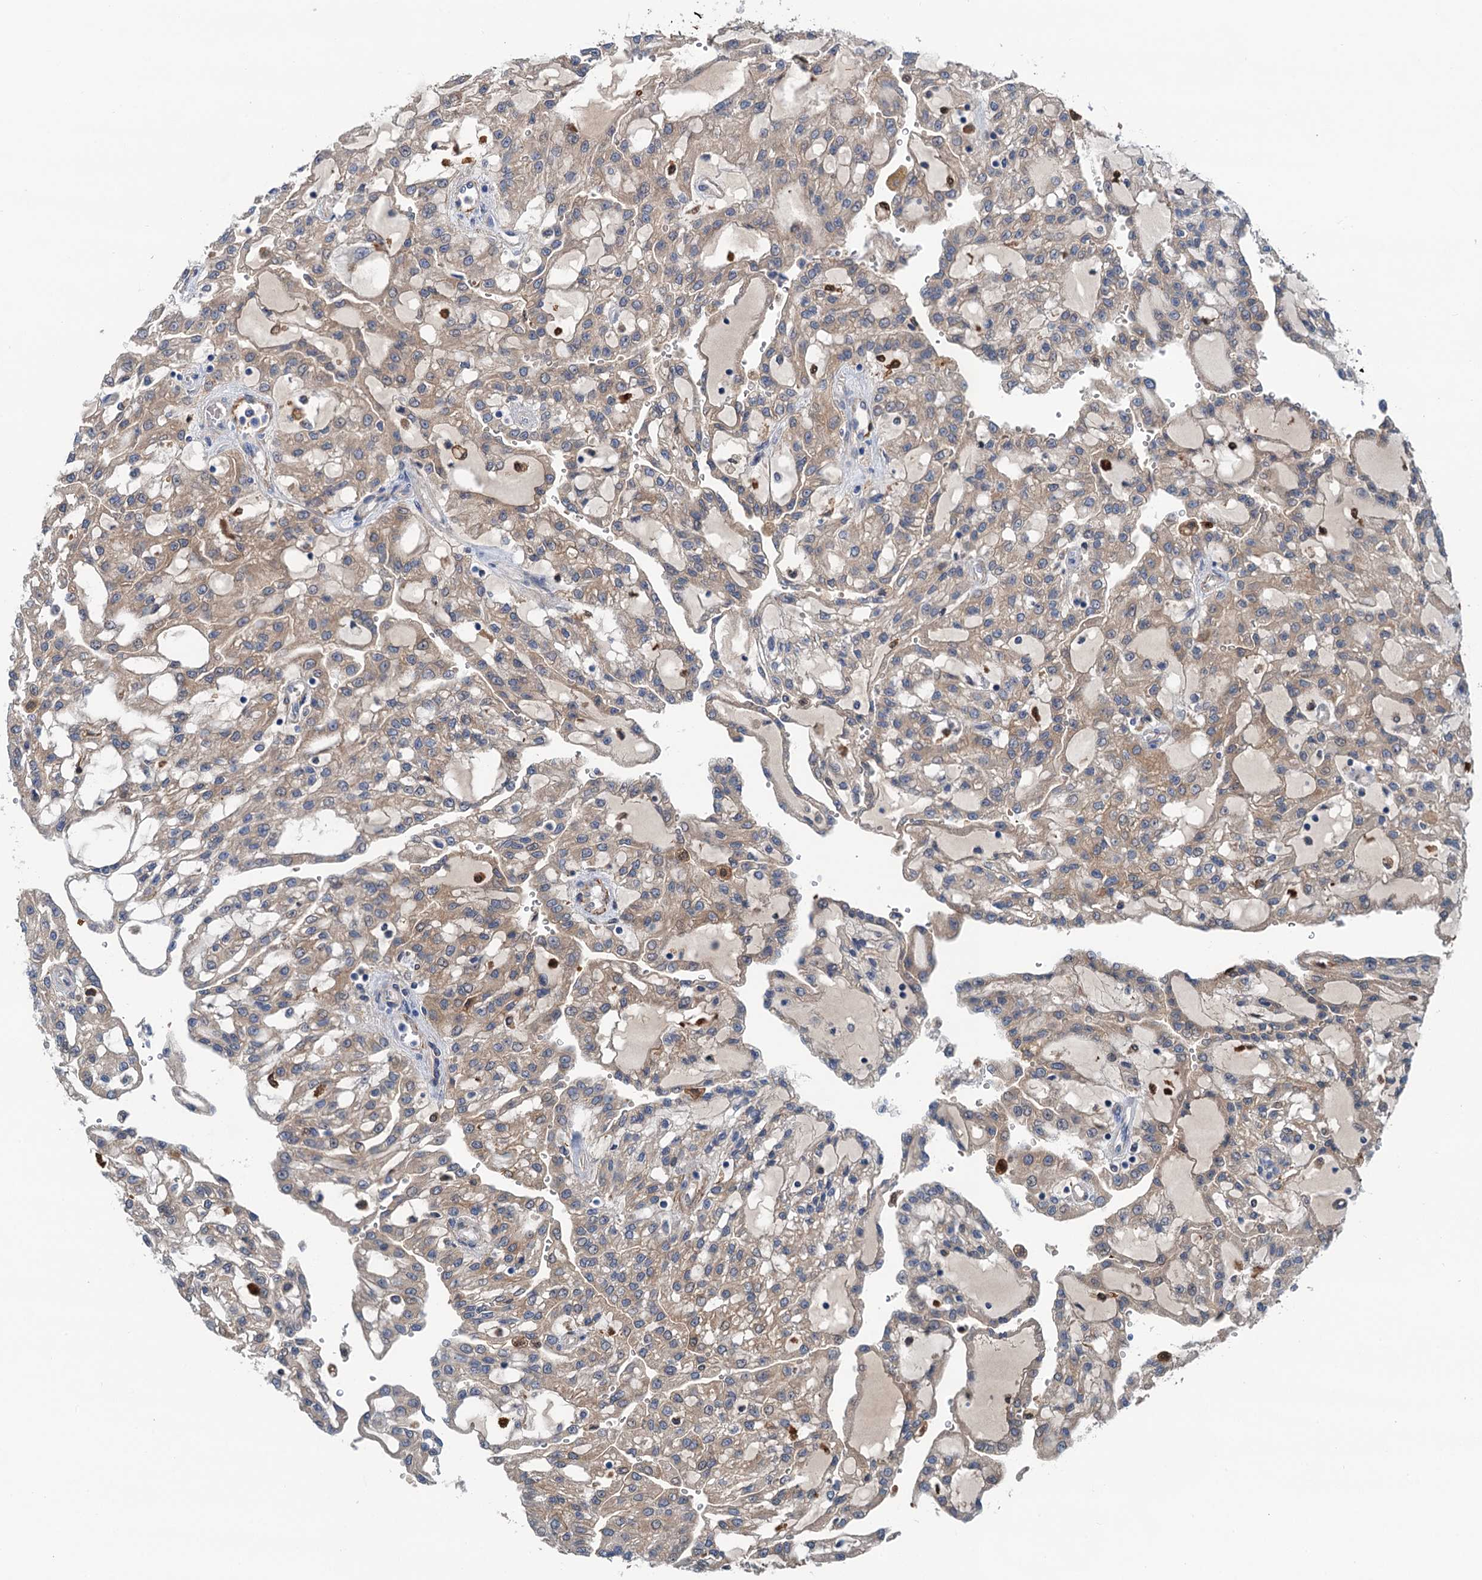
{"staining": {"intensity": "weak", "quantity": "25%-75%", "location": "cytoplasmic/membranous"}, "tissue": "renal cancer", "cell_type": "Tumor cells", "image_type": "cancer", "snomed": [{"axis": "morphology", "description": "Adenocarcinoma, NOS"}, {"axis": "topography", "description": "Kidney"}], "caption": "An image of human renal cancer stained for a protein displays weak cytoplasmic/membranous brown staining in tumor cells.", "gene": "CSTPP1", "patient": {"sex": "male", "age": 63}}